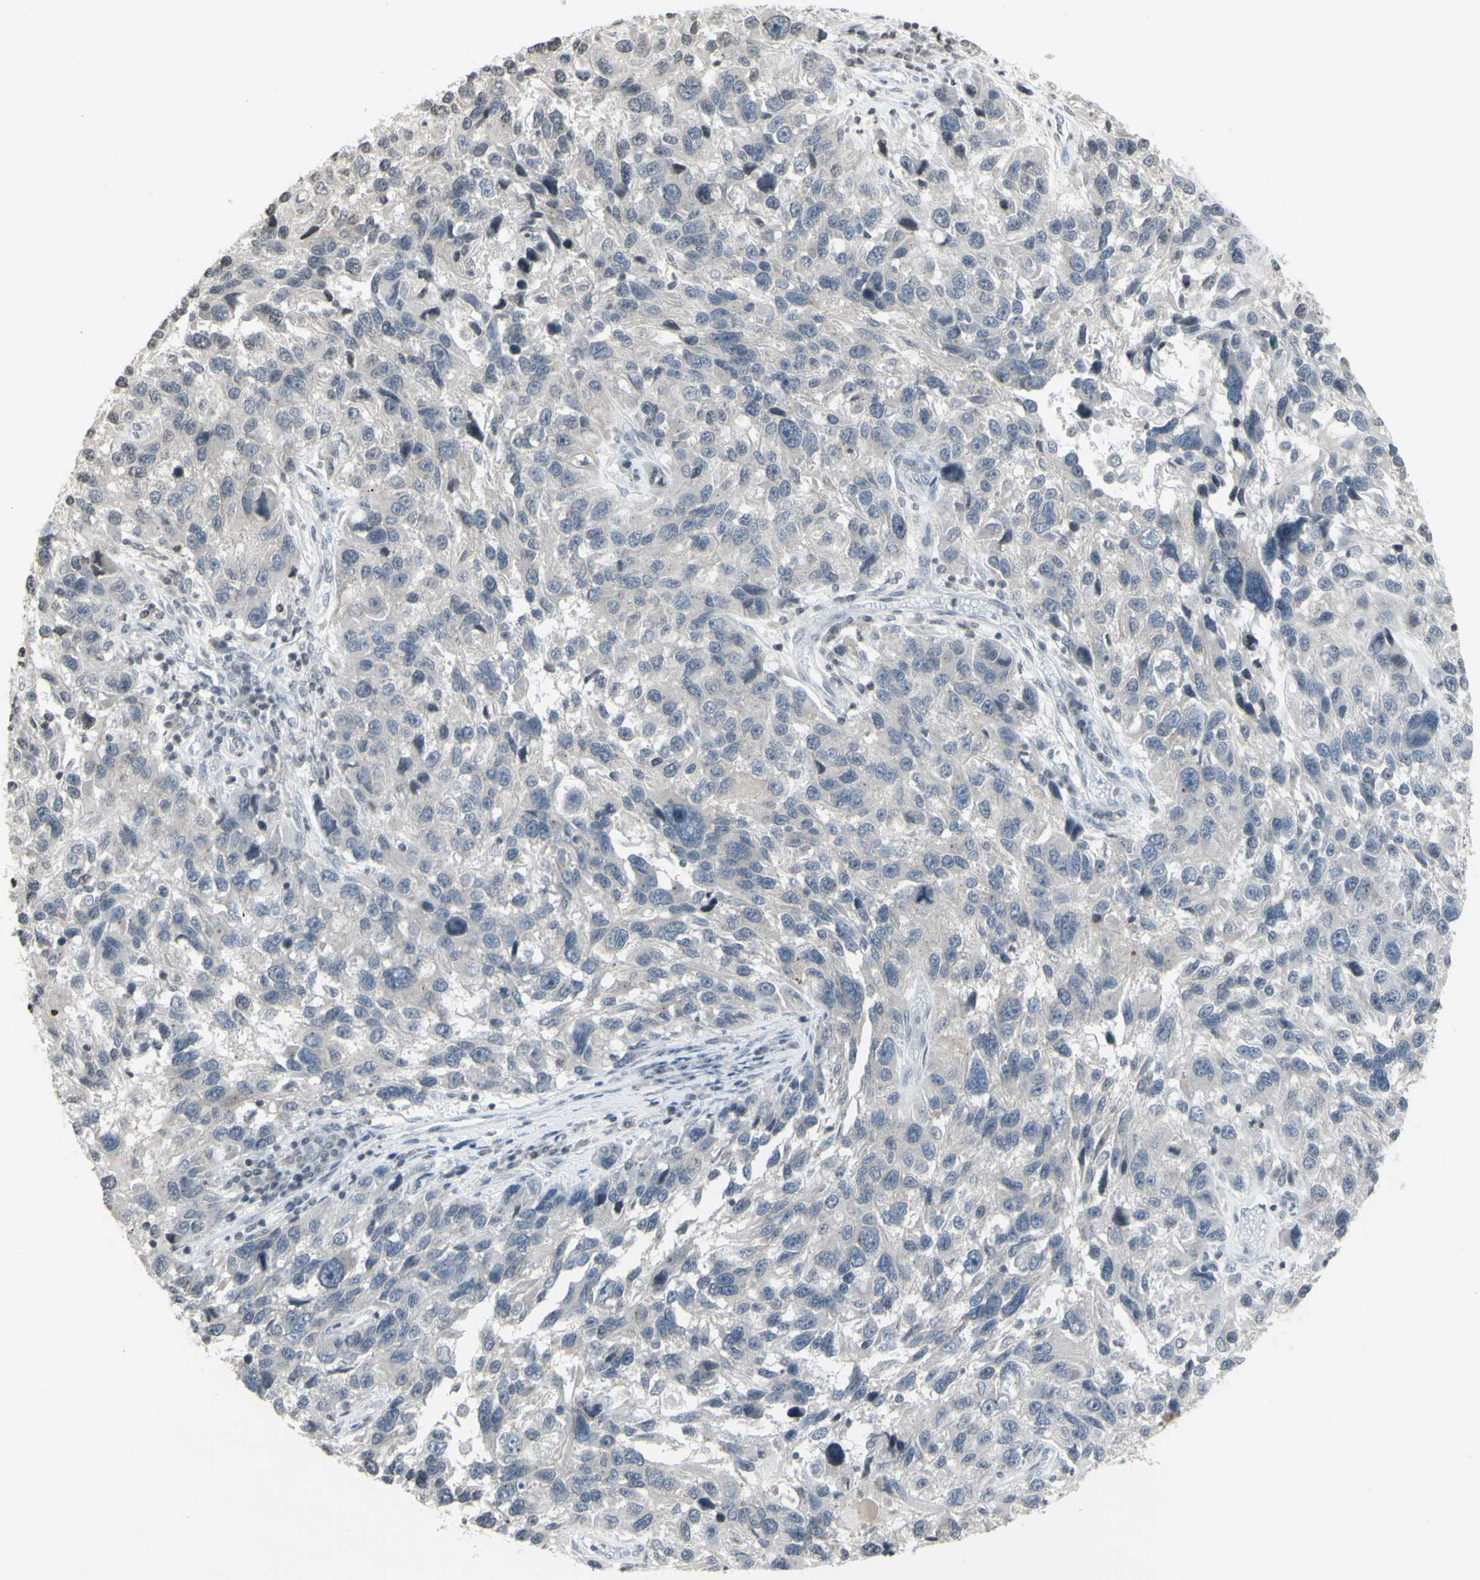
{"staining": {"intensity": "negative", "quantity": "none", "location": "none"}, "tissue": "melanoma", "cell_type": "Tumor cells", "image_type": "cancer", "snomed": [{"axis": "morphology", "description": "Malignant melanoma, NOS"}, {"axis": "topography", "description": "Skin"}], "caption": "Immunohistochemical staining of malignant melanoma exhibits no significant staining in tumor cells.", "gene": "MUC5AC", "patient": {"sex": "male", "age": 53}}